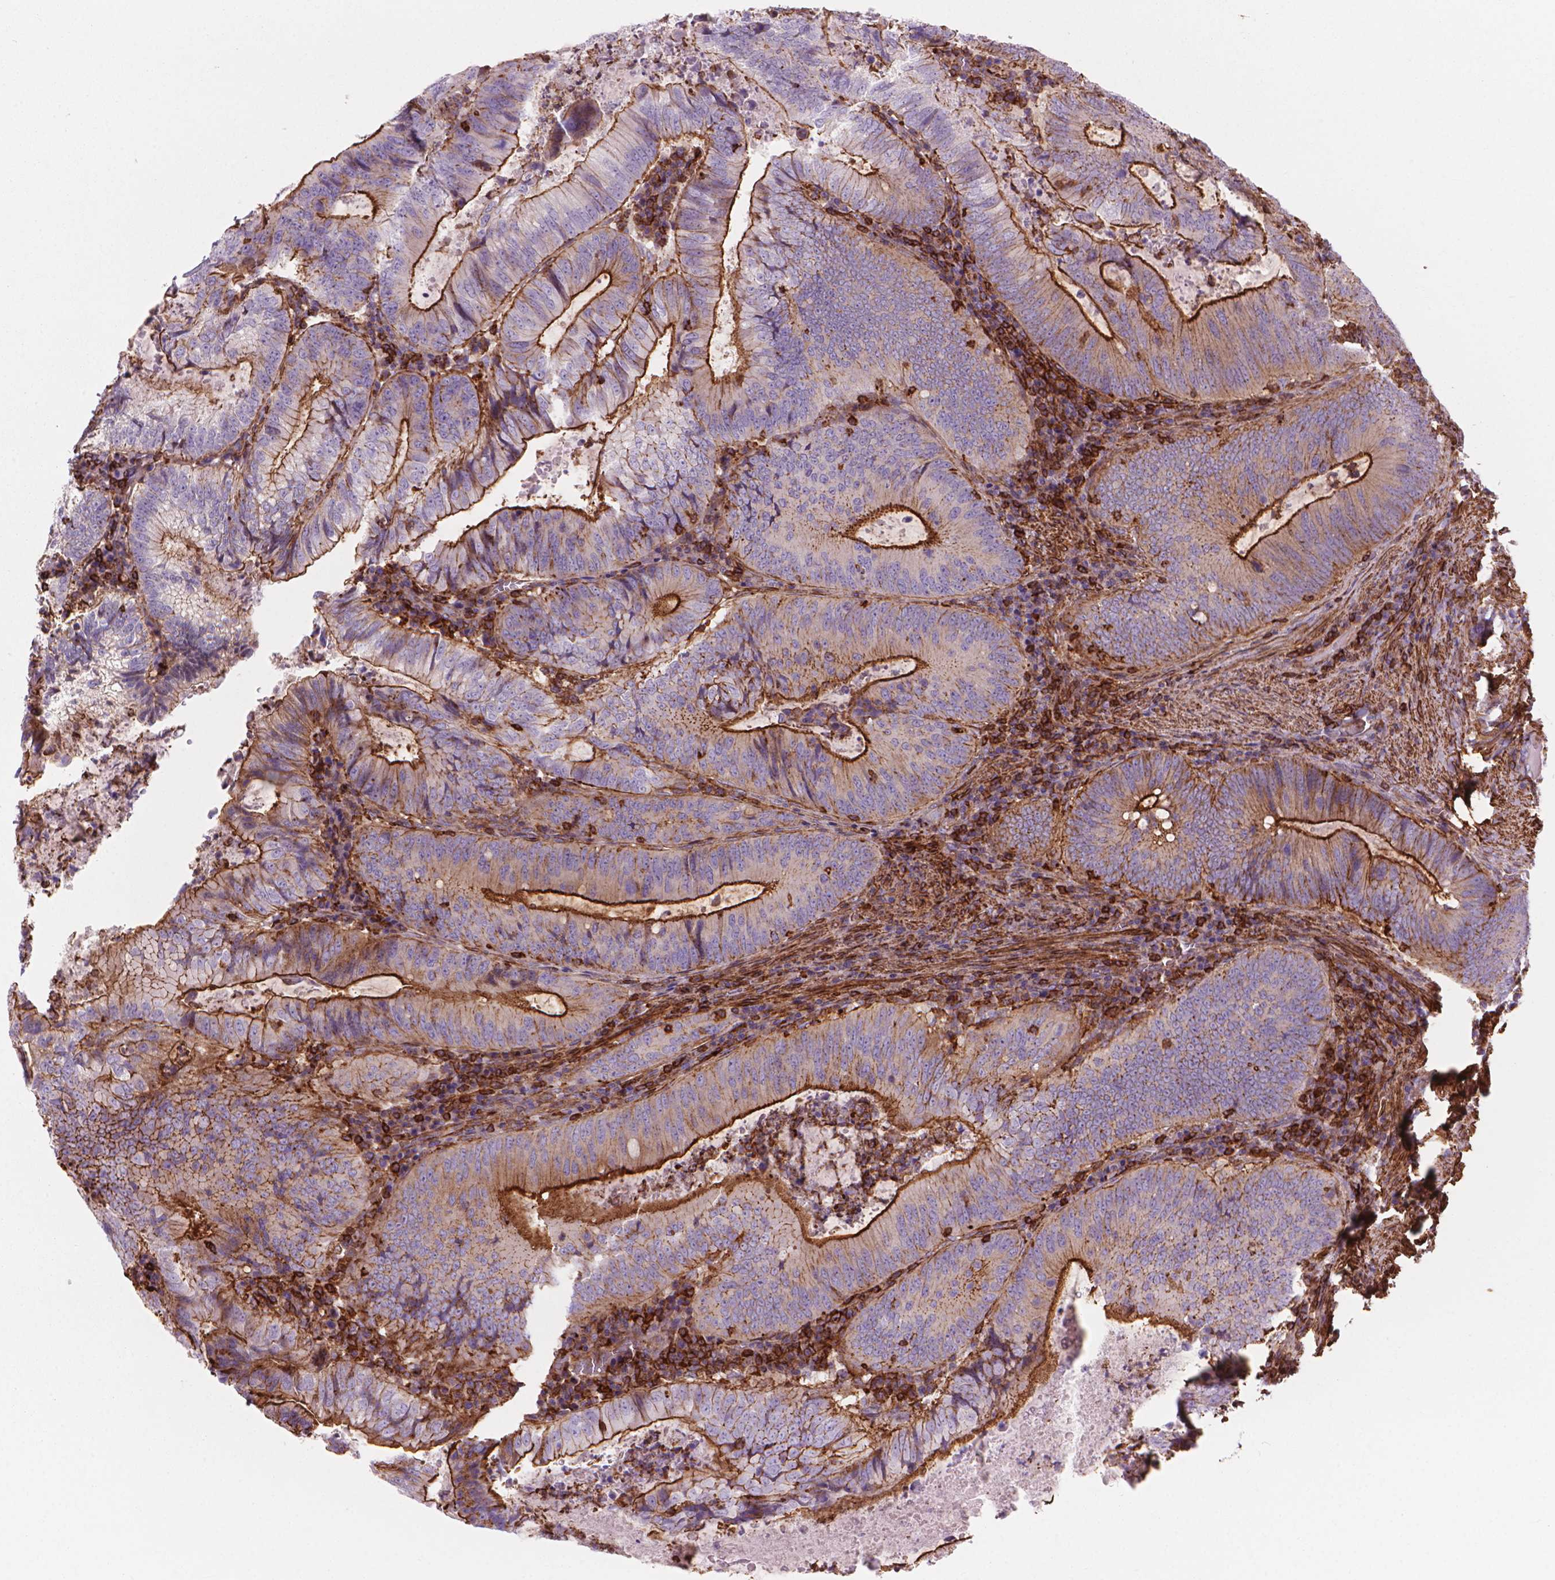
{"staining": {"intensity": "strong", "quantity": "25%-75%", "location": "cytoplasmic/membranous"}, "tissue": "colorectal cancer", "cell_type": "Tumor cells", "image_type": "cancer", "snomed": [{"axis": "morphology", "description": "Adenocarcinoma, NOS"}, {"axis": "topography", "description": "Colon"}], "caption": "Colorectal cancer was stained to show a protein in brown. There is high levels of strong cytoplasmic/membranous staining in approximately 25%-75% of tumor cells. The staining was performed using DAB to visualize the protein expression in brown, while the nuclei were stained in blue with hematoxylin (Magnification: 20x).", "gene": "PATJ", "patient": {"sex": "male", "age": 67}}